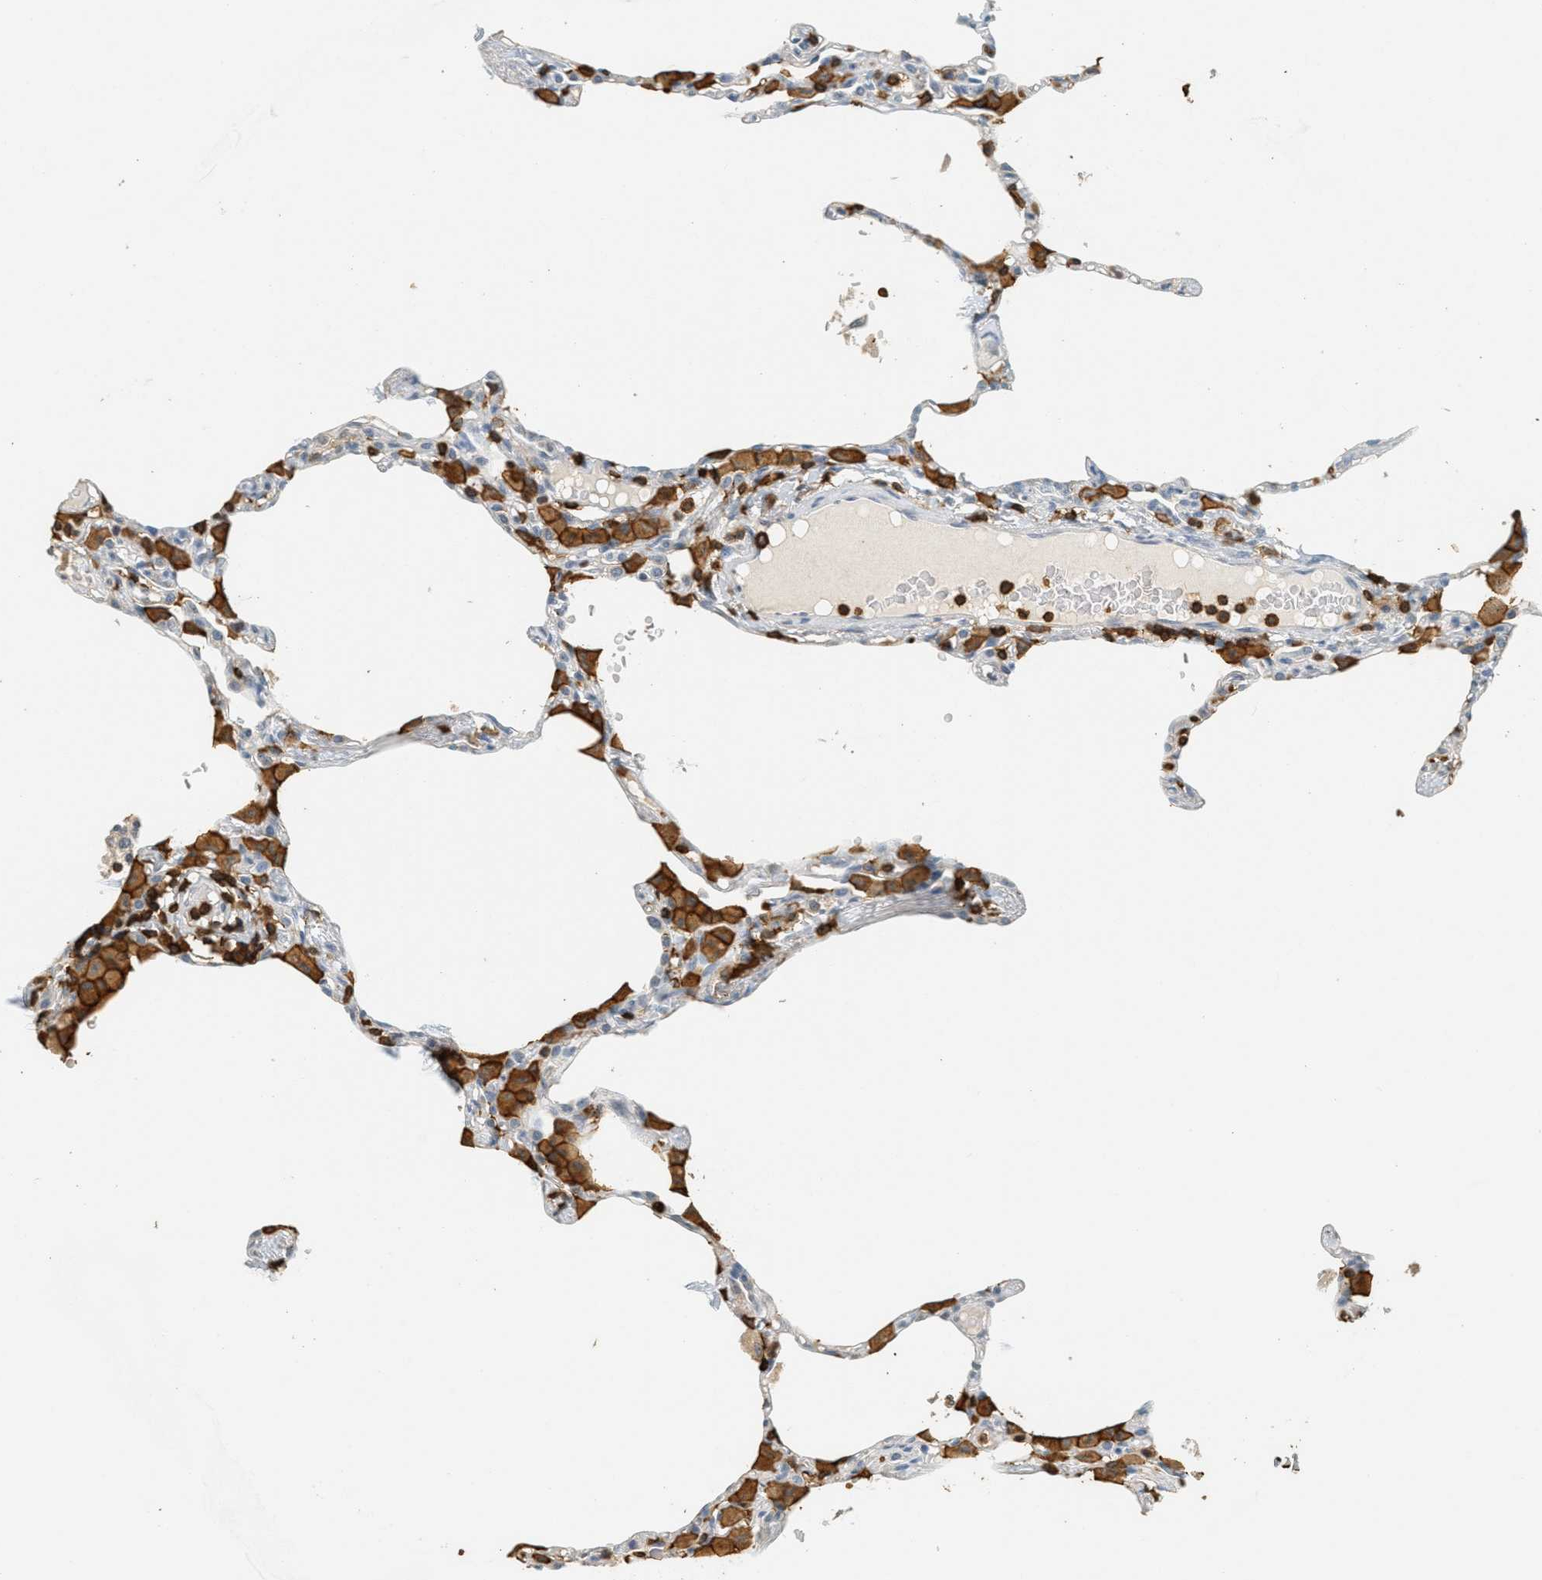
{"staining": {"intensity": "negative", "quantity": "none", "location": "none"}, "tissue": "lung", "cell_type": "Alveolar cells", "image_type": "normal", "snomed": [{"axis": "morphology", "description": "Normal tissue, NOS"}, {"axis": "topography", "description": "Lung"}], "caption": "Image shows no significant protein expression in alveolar cells of unremarkable lung.", "gene": "LSP1", "patient": {"sex": "female", "age": 49}}